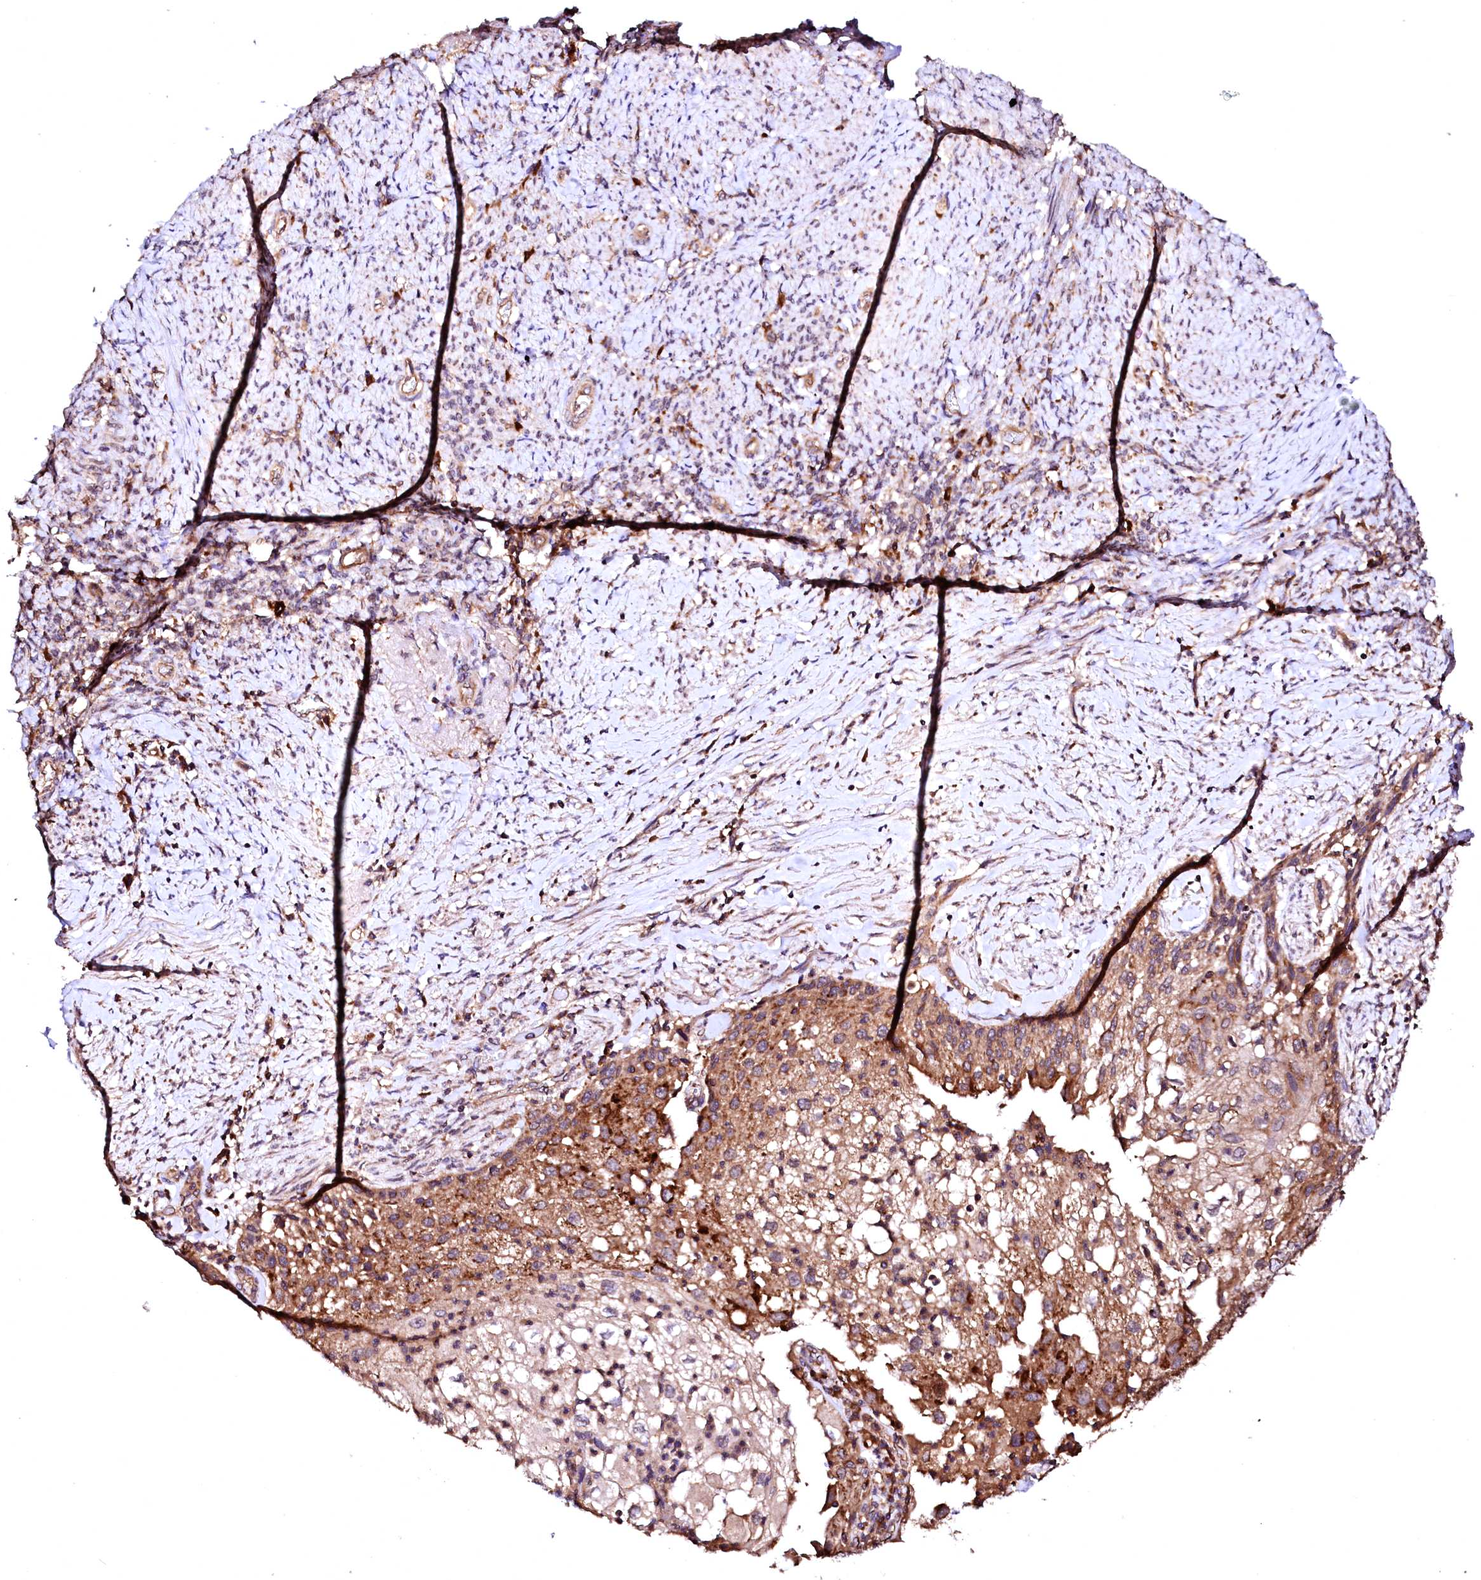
{"staining": {"intensity": "moderate", "quantity": ">75%", "location": "cytoplasmic/membranous"}, "tissue": "cervical cancer", "cell_type": "Tumor cells", "image_type": "cancer", "snomed": [{"axis": "morphology", "description": "Squamous cell carcinoma, NOS"}, {"axis": "topography", "description": "Cervix"}], "caption": "Moderate cytoplasmic/membranous expression is present in approximately >75% of tumor cells in cervical cancer (squamous cell carcinoma).", "gene": "ST3GAL1", "patient": {"sex": "female", "age": 67}}